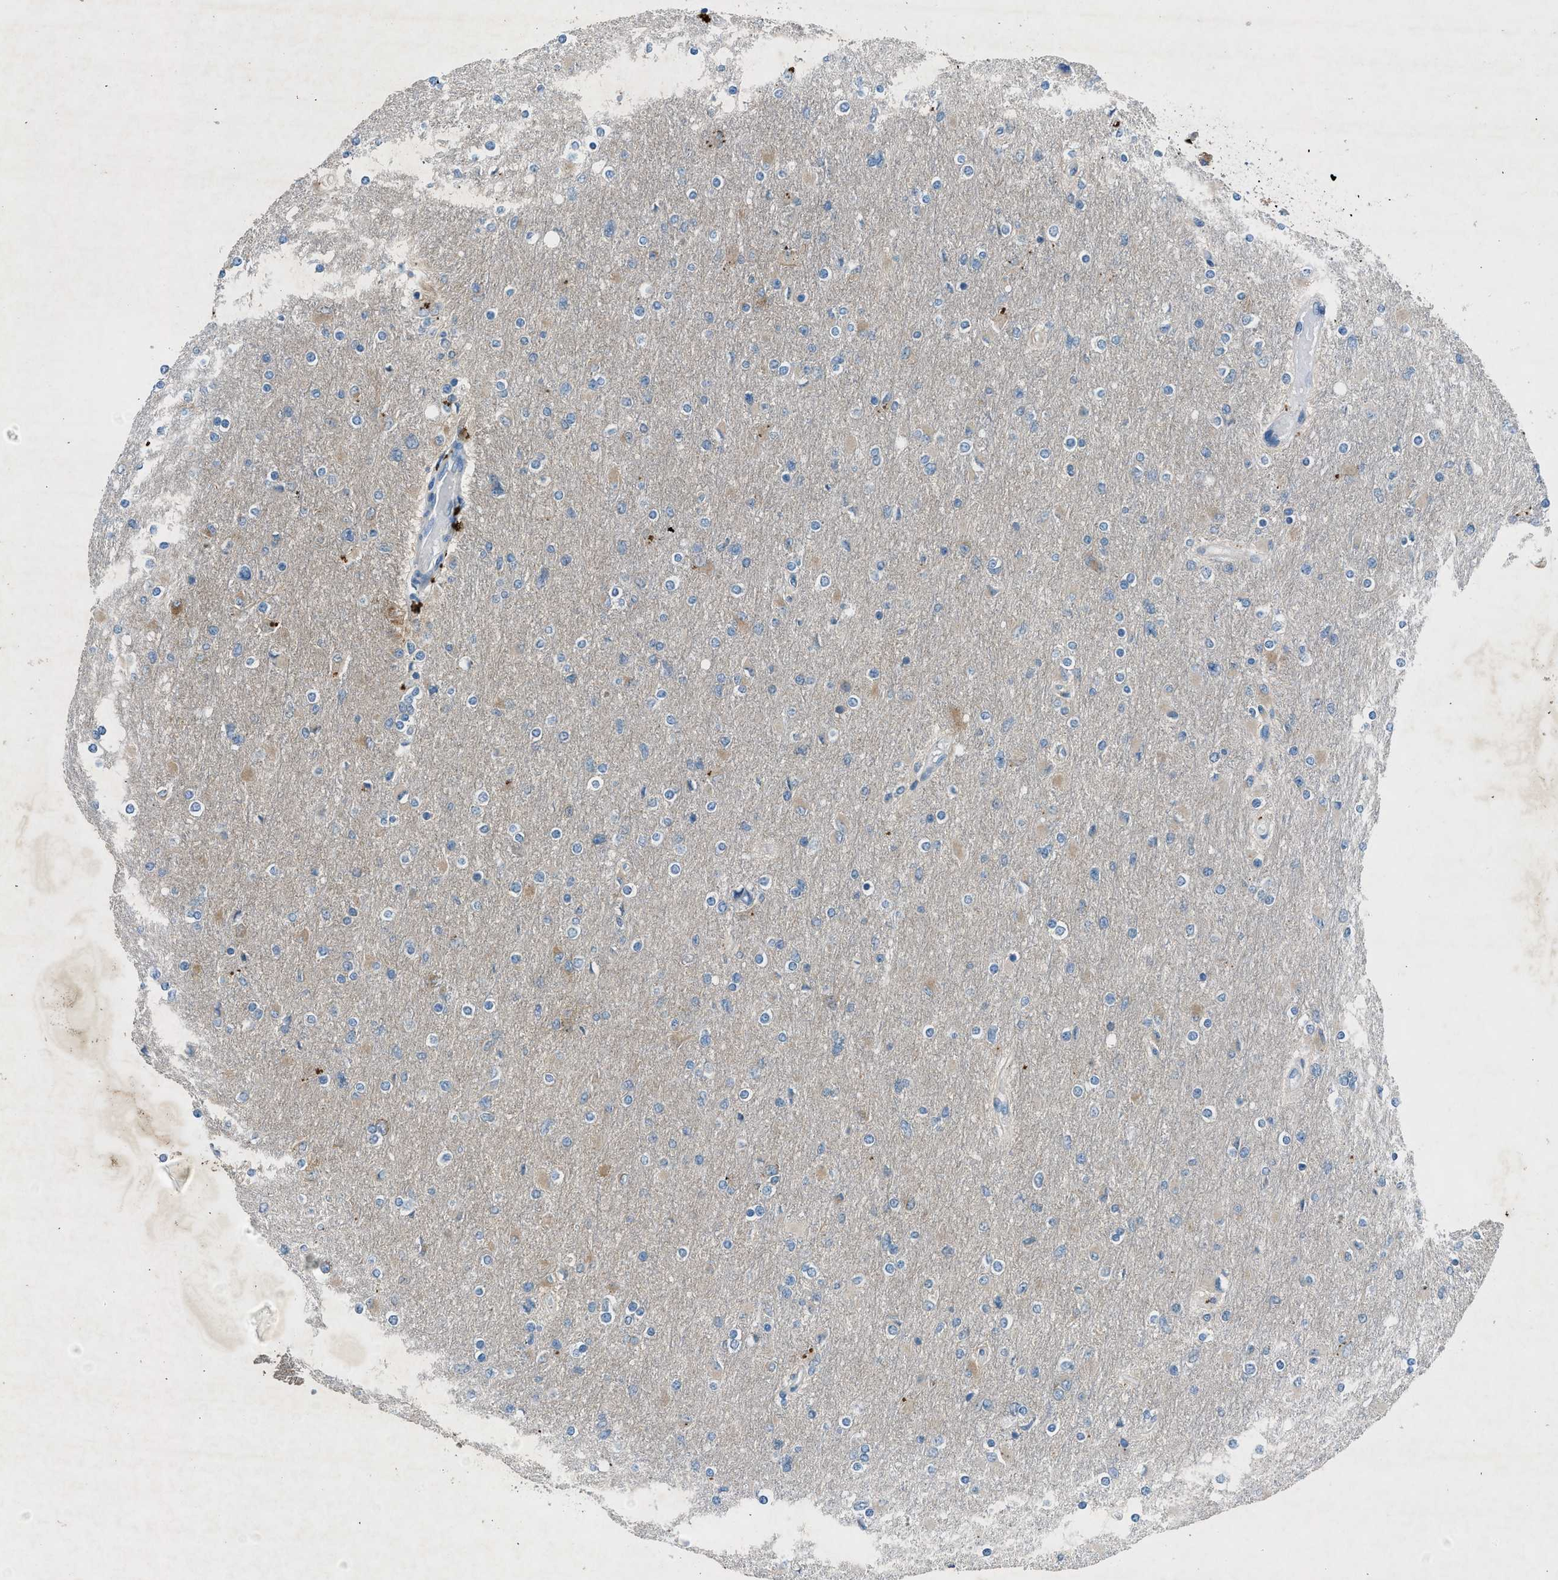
{"staining": {"intensity": "negative", "quantity": "none", "location": "none"}, "tissue": "glioma", "cell_type": "Tumor cells", "image_type": "cancer", "snomed": [{"axis": "morphology", "description": "Glioma, malignant, High grade"}, {"axis": "topography", "description": "Cerebral cortex"}], "caption": "This image is of high-grade glioma (malignant) stained with immunohistochemistry (IHC) to label a protein in brown with the nuclei are counter-stained blue. There is no staining in tumor cells.", "gene": "BMP1", "patient": {"sex": "female", "age": 36}}